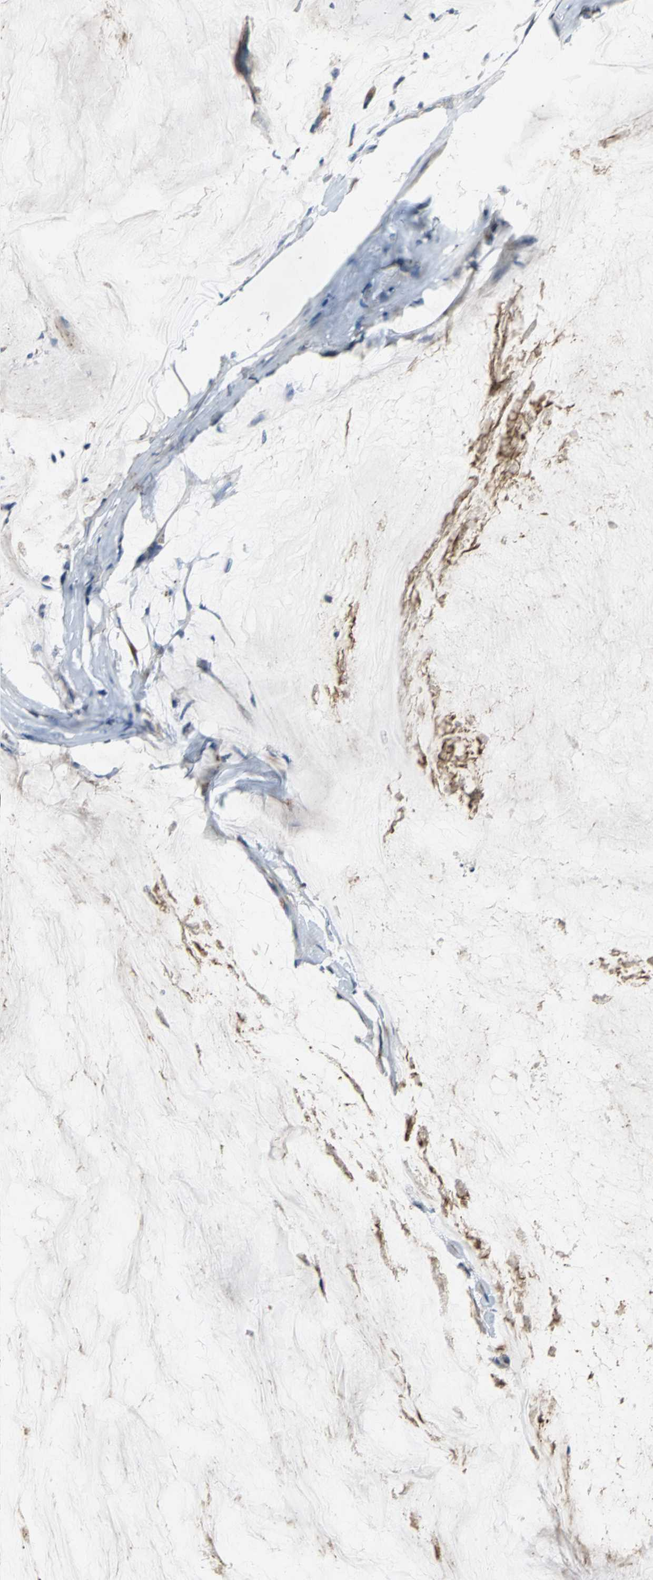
{"staining": {"intensity": "moderate", "quantity": ">75%", "location": "cytoplasmic/membranous"}, "tissue": "ovarian cancer", "cell_type": "Tumor cells", "image_type": "cancer", "snomed": [{"axis": "morphology", "description": "Cystadenocarcinoma, mucinous, NOS"}, {"axis": "topography", "description": "Ovary"}], "caption": "Protein analysis of mucinous cystadenocarcinoma (ovarian) tissue shows moderate cytoplasmic/membranous positivity in about >75% of tumor cells.", "gene": "OCLN", "patient": {"sex": "female", "age": 39}}